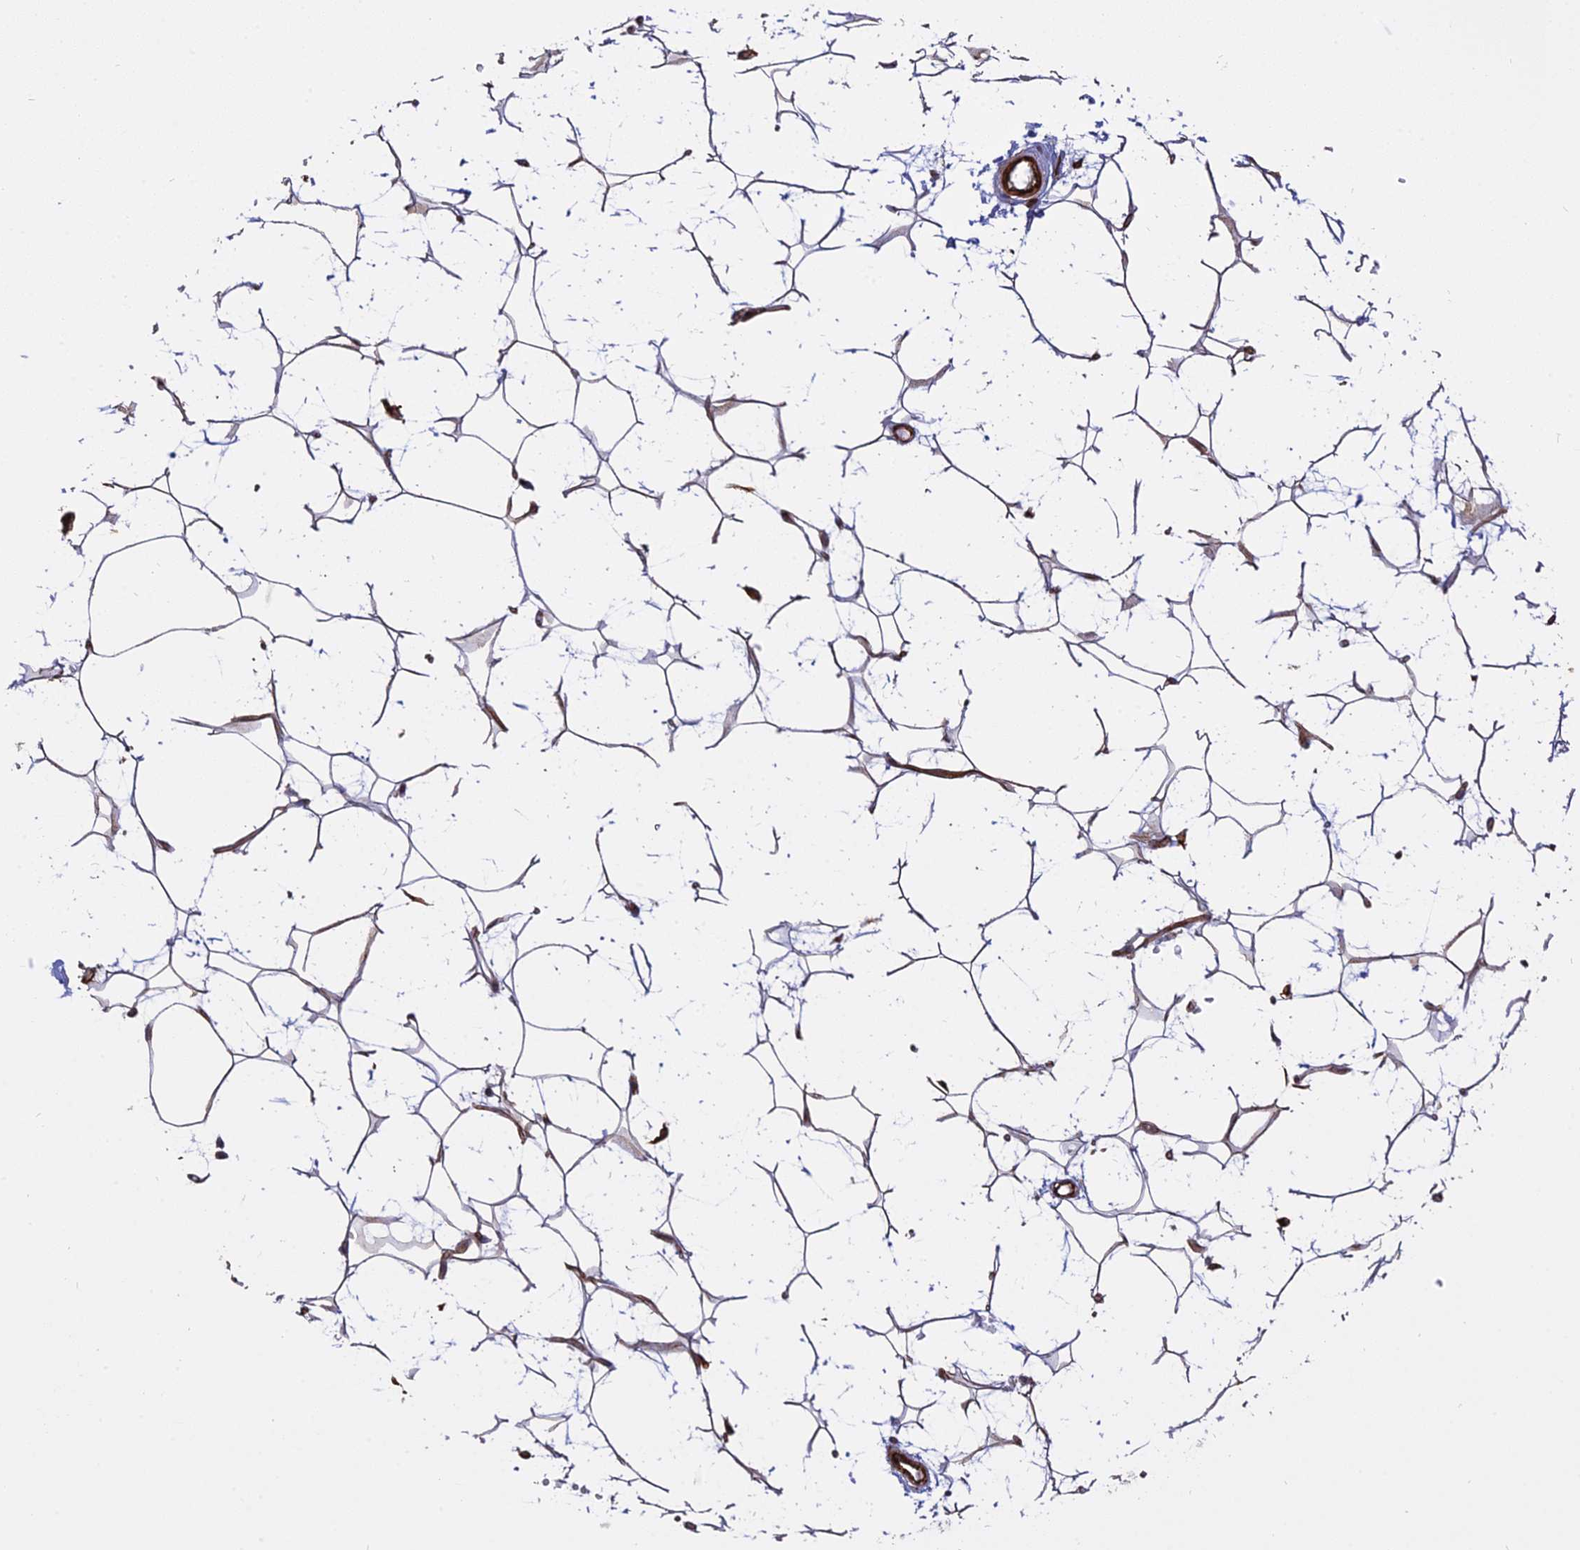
{"staining": {"intensity": "moderate", "quantity": ">75%", "location": "cytoplasmic/membranous"}, "tissue": "adipose tissue", "cell_type": "Adipocytes", "image_type": "normal", "snomed": [{"axis": "morphology", "description": "Normal tissue, NOS"}, {"axis": "topography", "description": "Breast"}], "caption": "A medium amount of moderate cytoplasmic/membranous positivity is seen in about >75% of adipocytes in normal adipose tissue. Immunohistochemistry (ihc) stains the protein of interest in brown and the nuclei are stained blue.", "gene": "PHLDB3", "patient": {"sex": "female", "age": 26}}